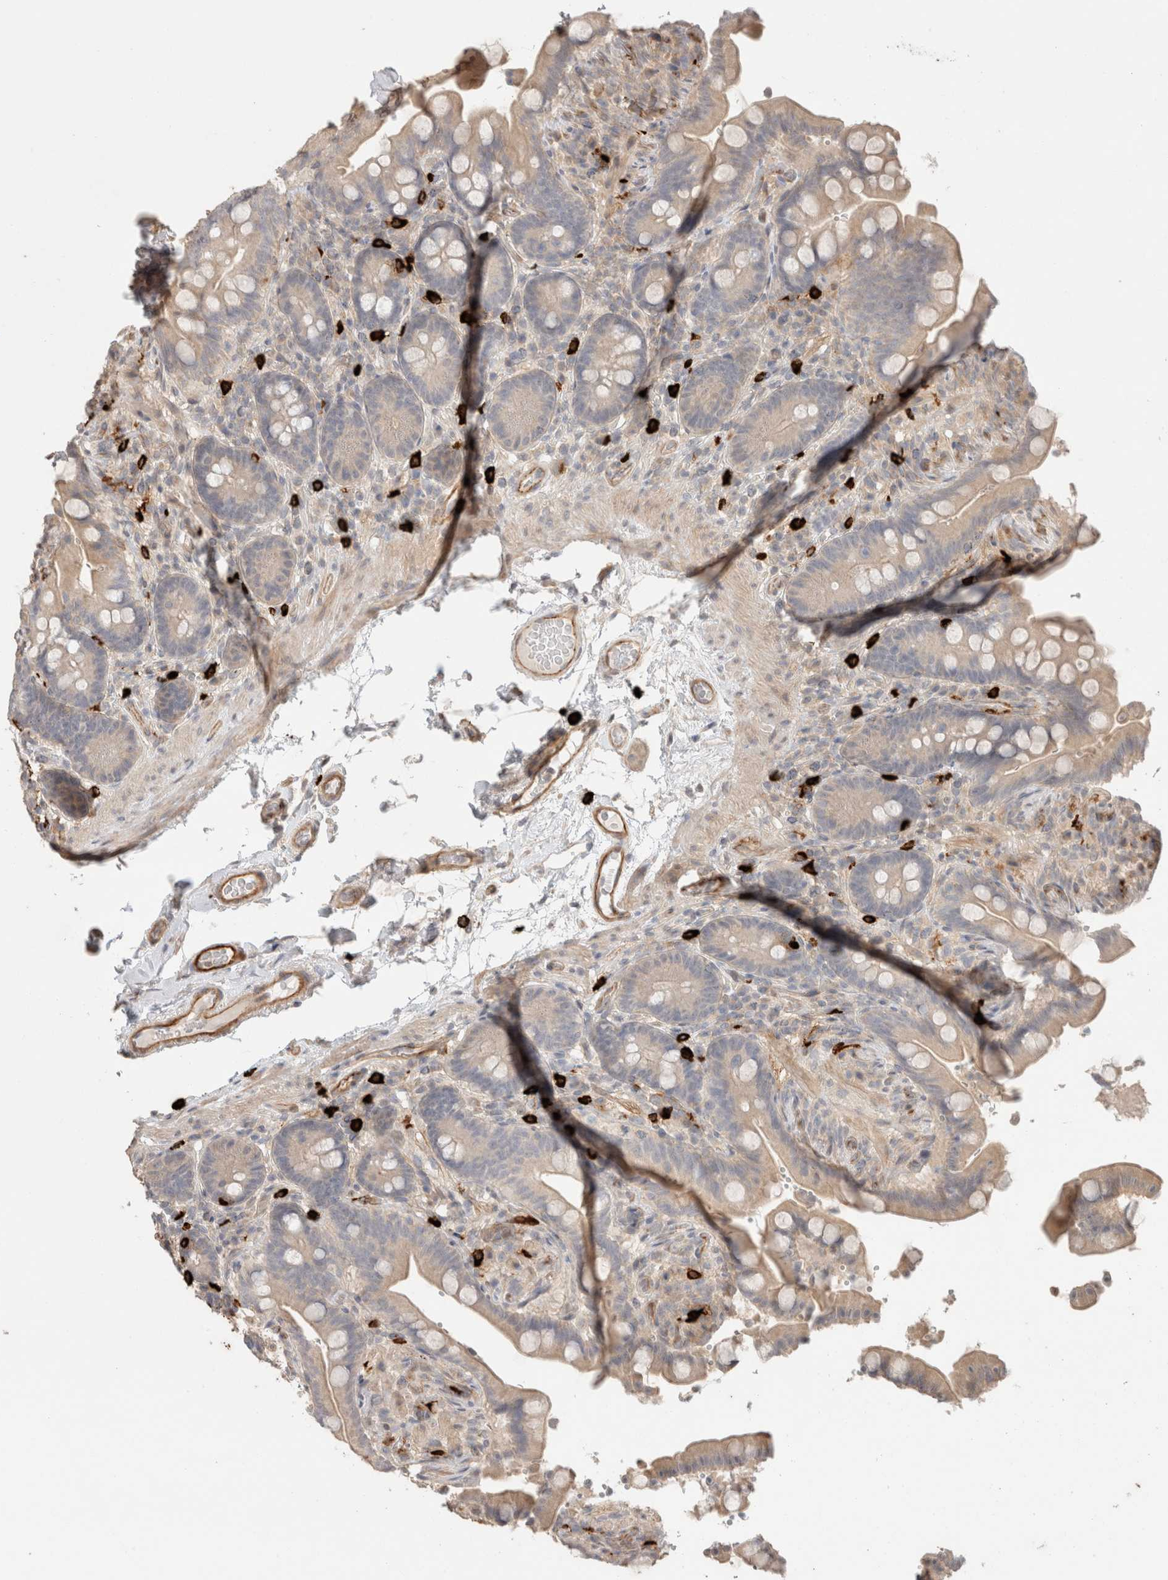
{"staining": {"intensity": "moderate", "quantity": ">75%", "location": "cytoplasmic/membranous"}, "tissue": "colon", "cell_type": "Endothelial cells", "image_type": "normal", "snomed": [{"axis": "morphology", "description": "Normal tissue, NOS"}, {"axis": "topography", "description": "Smooth muscle"}, {"axis": "topography", "description": "Colon"}], "caption": "Normal colon exhibits moderate cytoplasmic/membranous positivity in about >75% of endothelial cells, visualized by immunohistochemistry.", "gene": "HSPG2", "patient": {"sex": "male", "age": 73}}